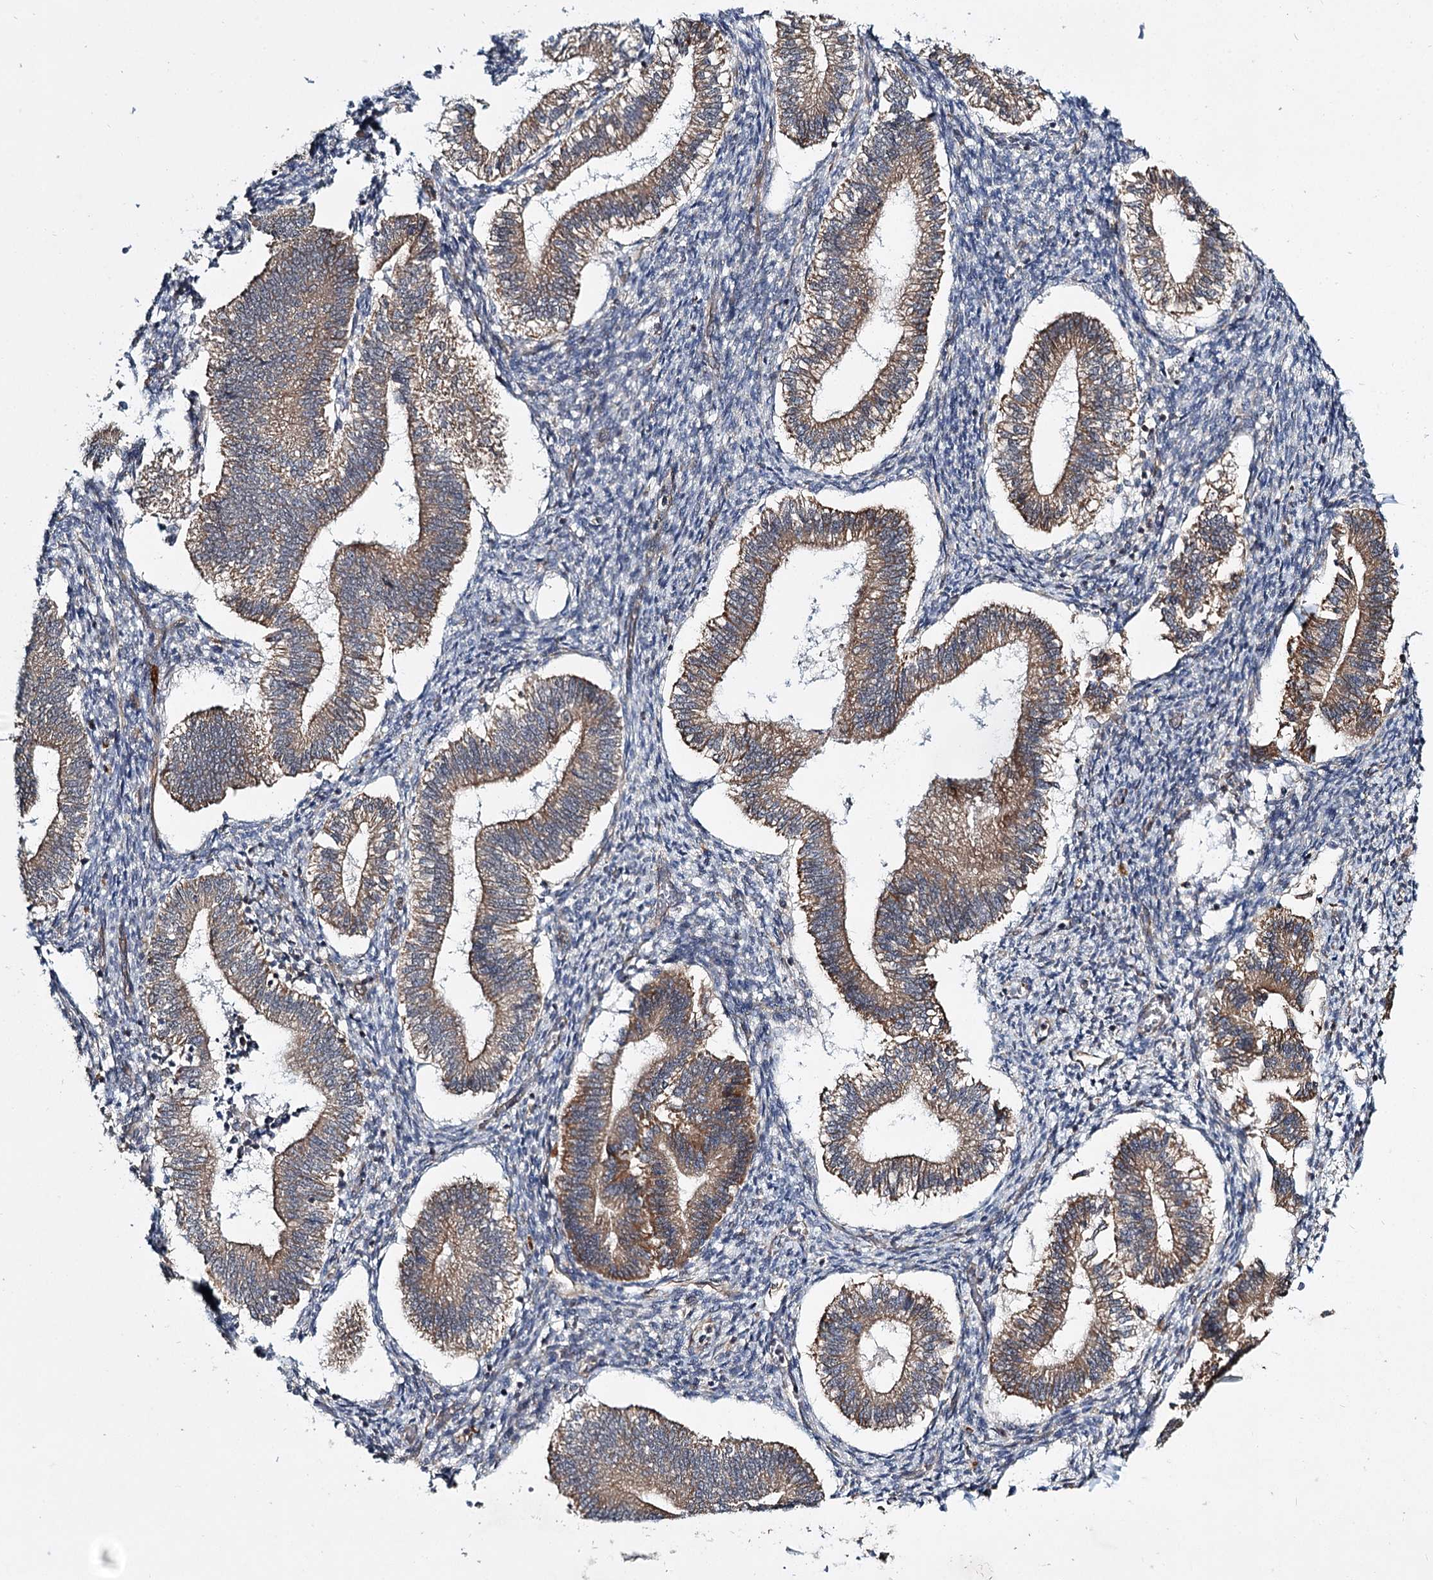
{"staining": {"intensity": "negative", "quantity": "none", "location": "none"}, "tissue": "endometrium", "cell_type": "Cells in endometrial stroma", "image_type": "normal", "snomed": [{"axis": "morphology", "description": "Normal tissue, NOS"}, {"axis": "topography", "description": "Endometrium"}], "caption": "Immunohistochemistry (IHC) micrograph of normal endometrium: human endometrium stained with DAB (3,3'-diaminobenzidine) demonstrates no significant protein expression in cells in endometrial stroma.", "gene": "DPEP2", "patient": {"sex": "female", "age": 25}}